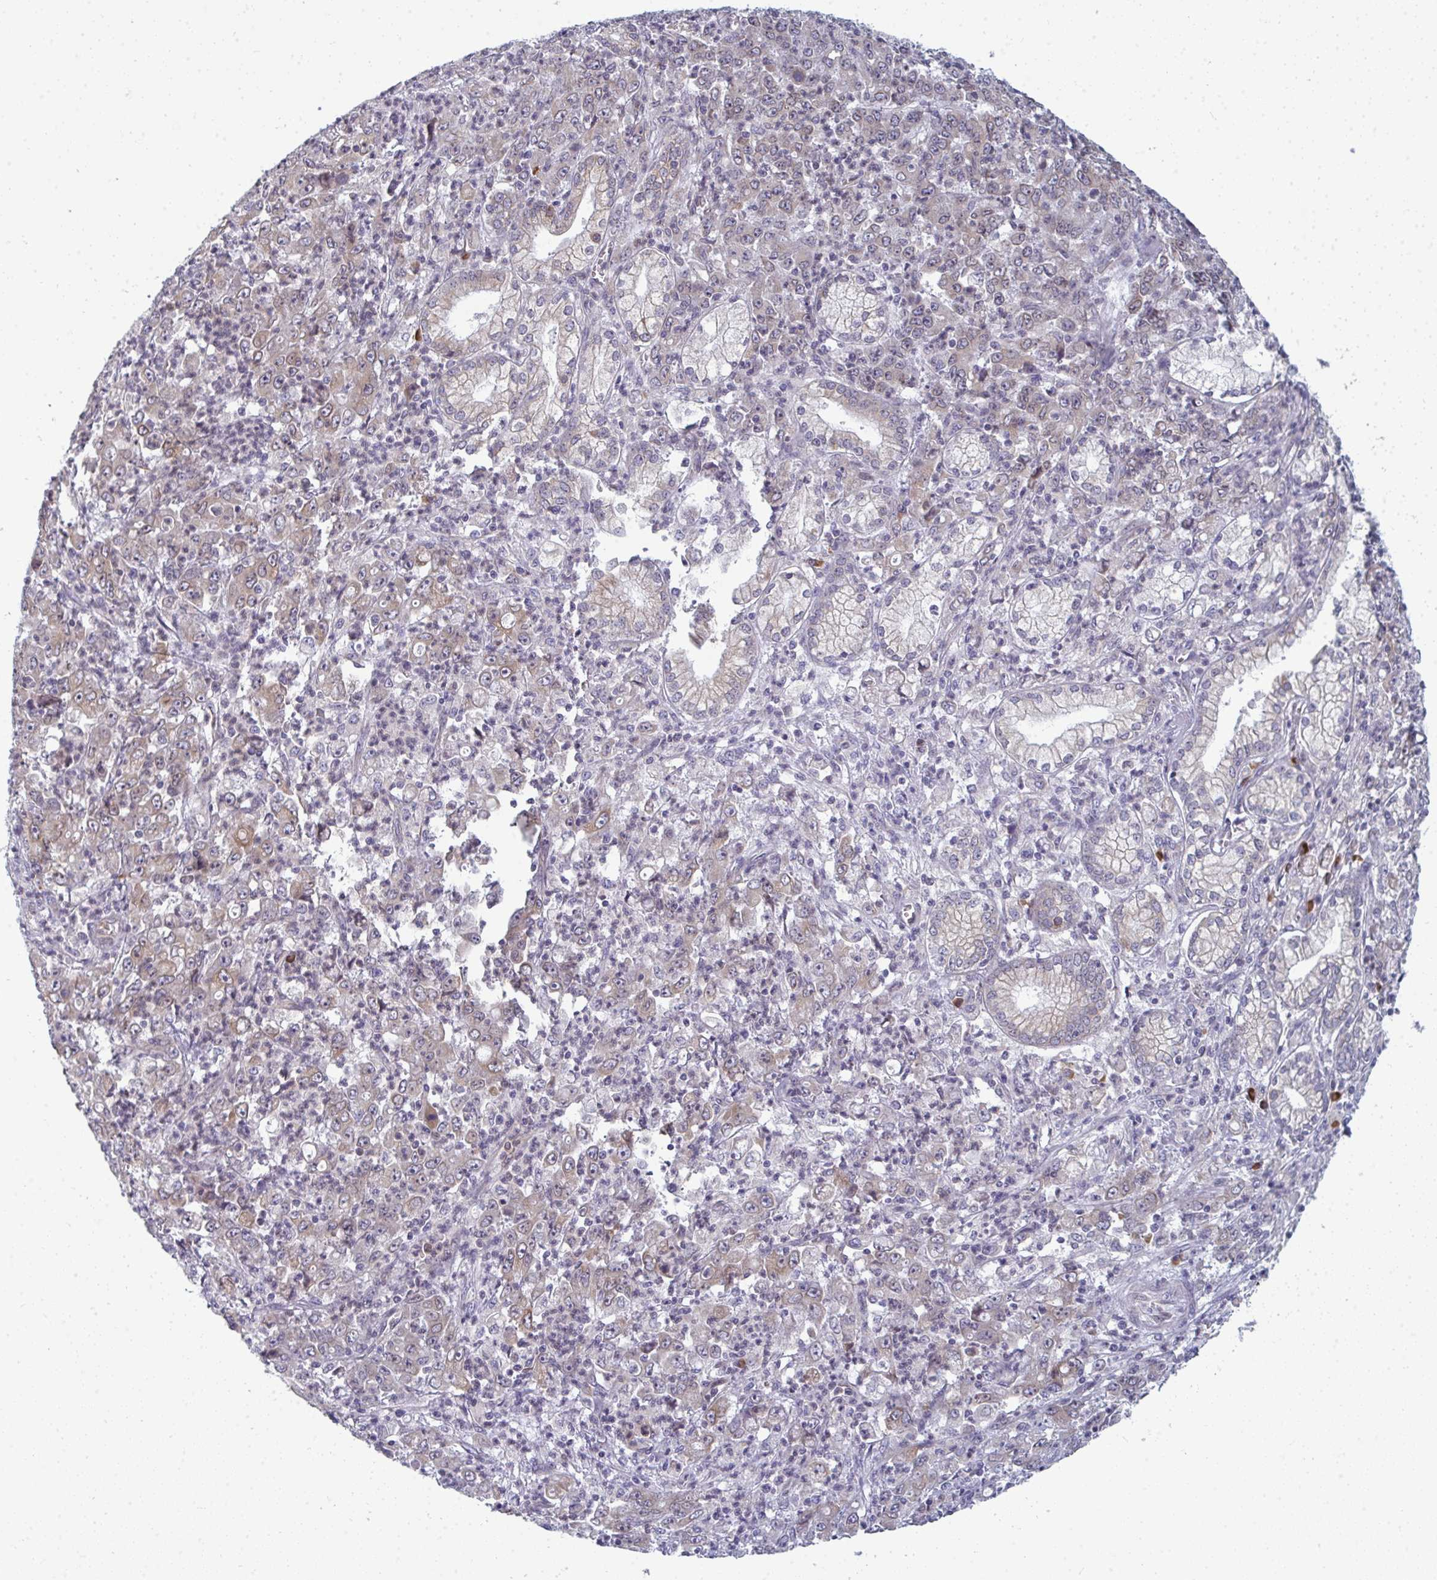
{"staining": {"intensity": "weak", "quantity": "25%-75%", "location": "cytoplasmic/membranous"}, "tissue": "stomach cancer", "cell_type": "Tumor cells", "image_type": "cancer", "snomed": [{"axis": "morphology", "description": "Adenocarcinoma, NOS"}, {"axis": "topography", "description": "Stomach, lower"}], "caption": "Stomach cancer (adenocarcinoma) stained with DAB (3,3'-diaminobenzidine) immunohistochemistry (IHC) exhibits low levels of weak cytoplasmic/membranous staining in about 25%-75% of tumor cells.", "gene": "LYSMD4", "patient": {"sex": "female", "age": 71}}